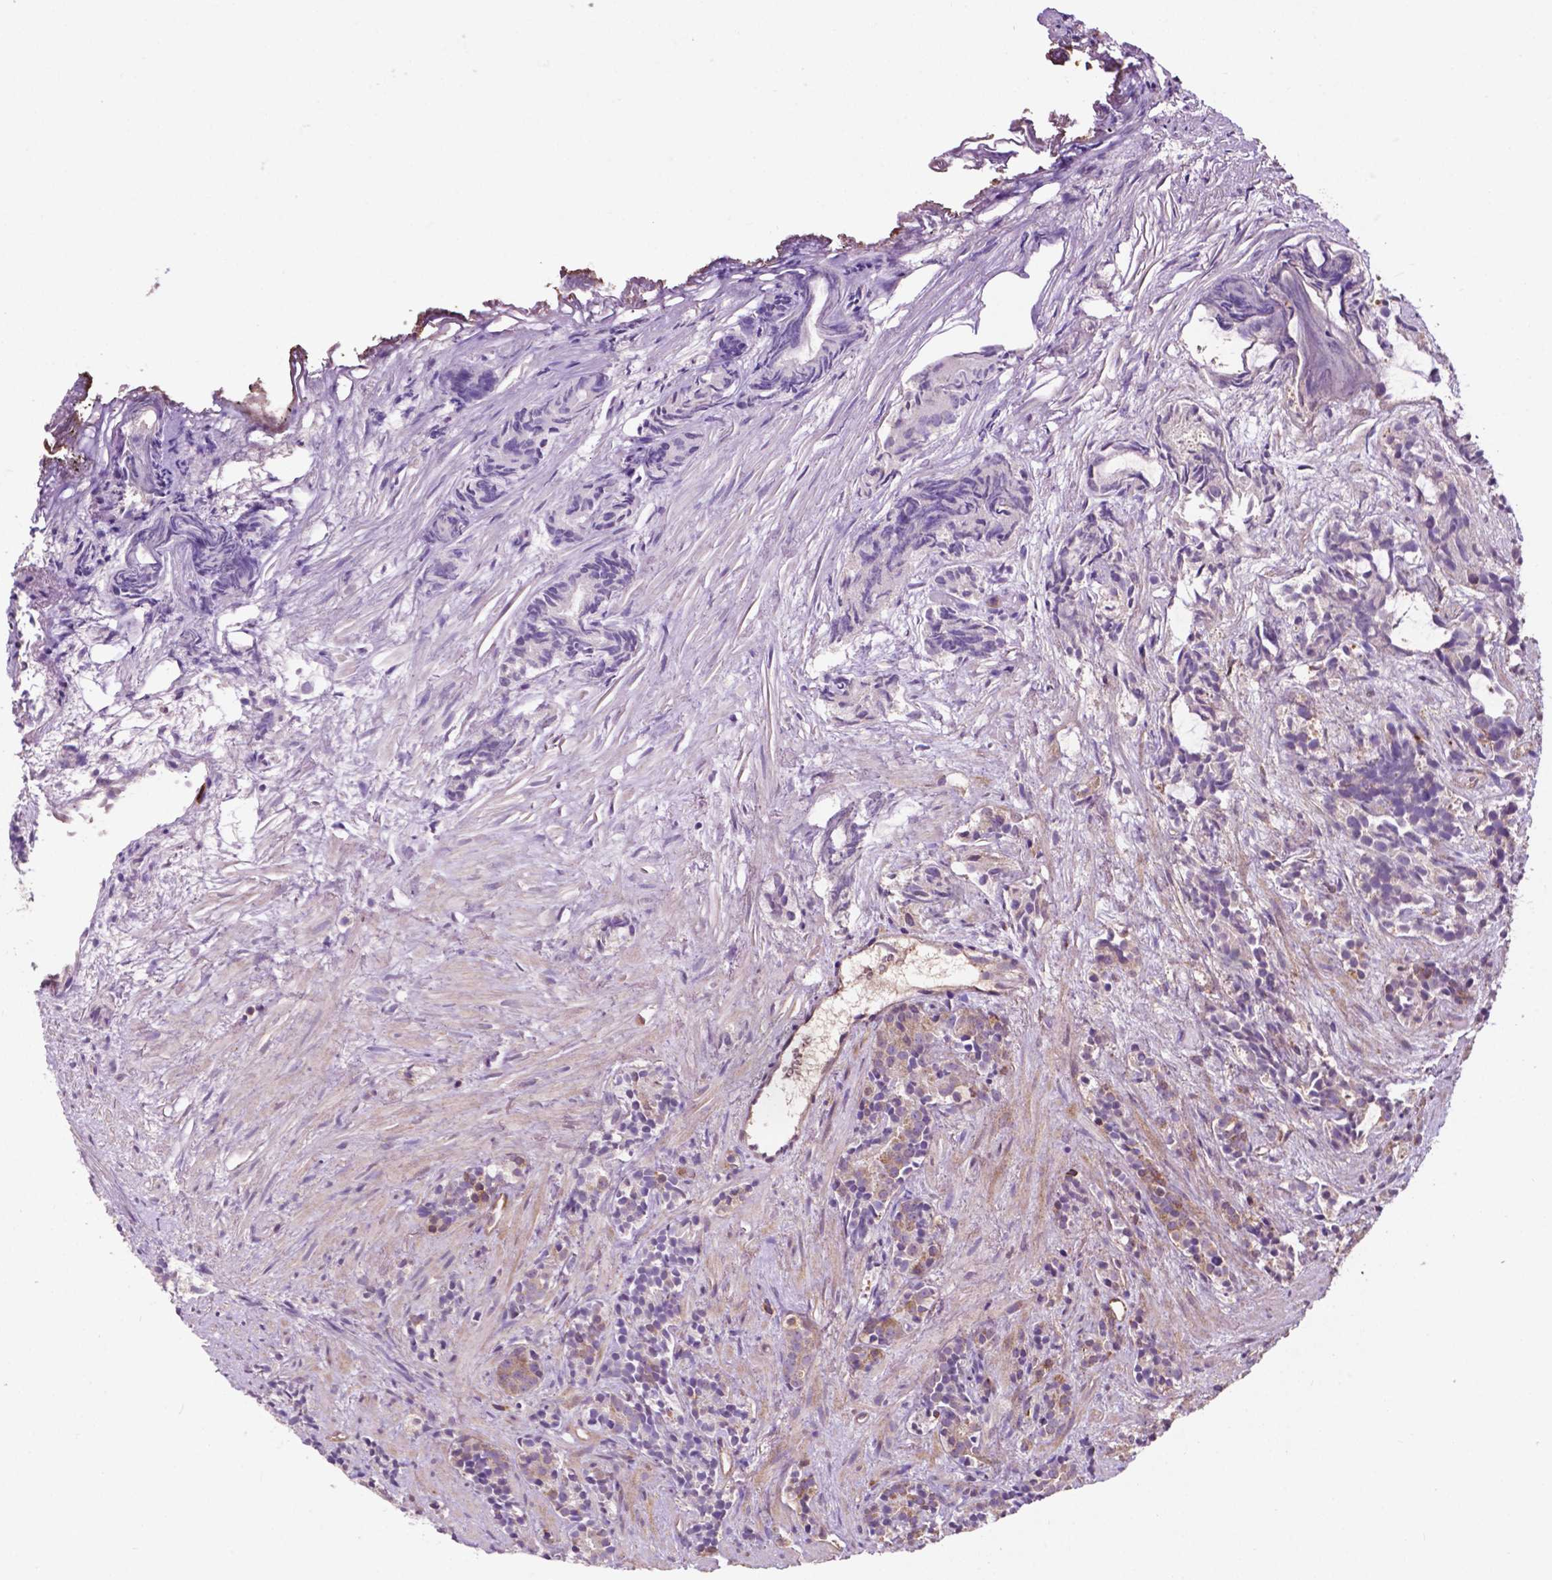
{"staining": {"intensity": "negative", "quantity": "none", "location": "none"}, "tissue": "prostate cancer", "cell_type": "Tumor cells", "image_type": "cancer", "snomed": [{"axis": "morphology", "description": "Adenocarcinoma, High grade"}, {"axis": "topography", "description": "Prostate"}], "caption": "High power microscopy image of an IHC micrograph of prostate adenocarcinoma (high-grade), revealing no significant expression in tumor cells.", "gene": "SMAD3", "patient": {"sex": "male", "age": 84}}